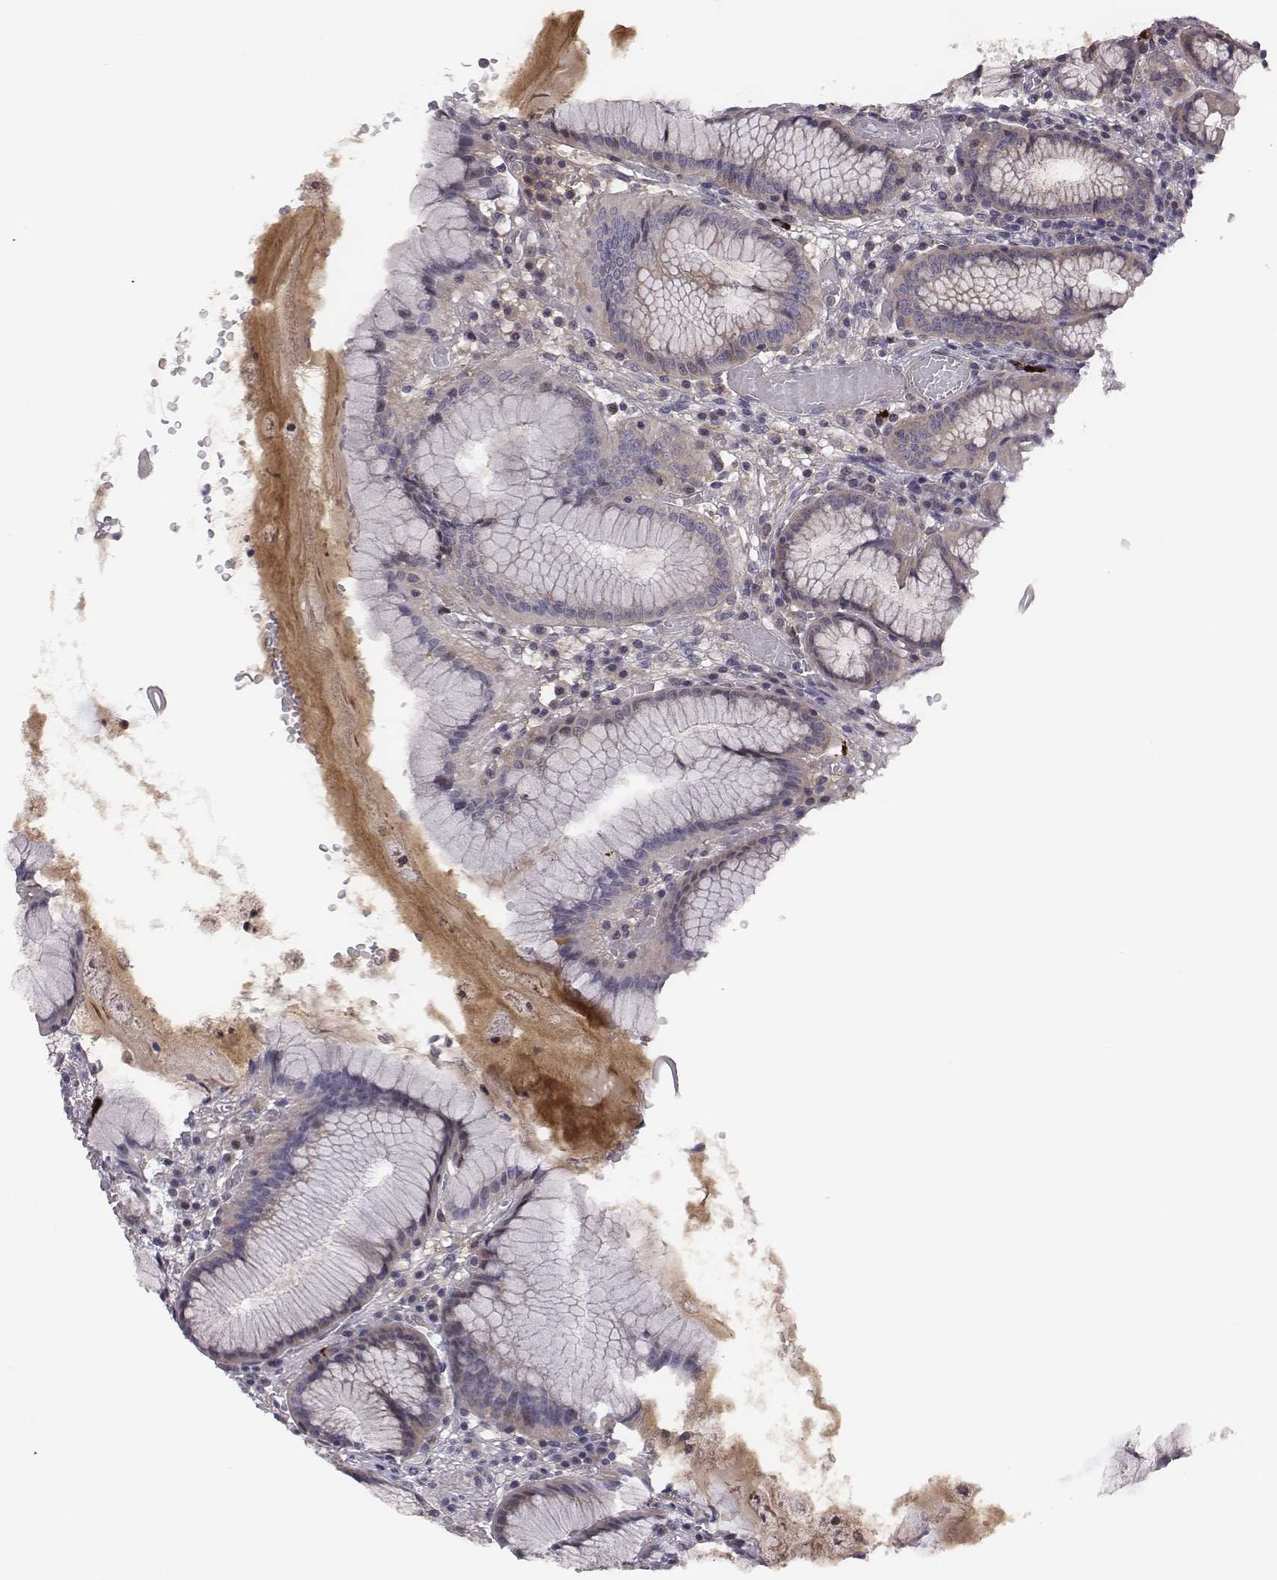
{"staining": {"intensity": "weak", "quantity": ">75%", "location": "cytoplasmic/membranous"}, "tissue": "stomach", "cell_type": "Glandular cells", "image_type": "normal", "snomed": [{"axis": "morphology", "description": "Normal tissue, NOS"}, {"axis": "topography", "description": "Stomach"}], "caption": "Stomach stained with immunohistochemistry shows weak cytoplasmic/membranous positivity in about >75% of glandular cells.", "gene": "SMURF2", "patient": {"sex": "male", "age": 55}}